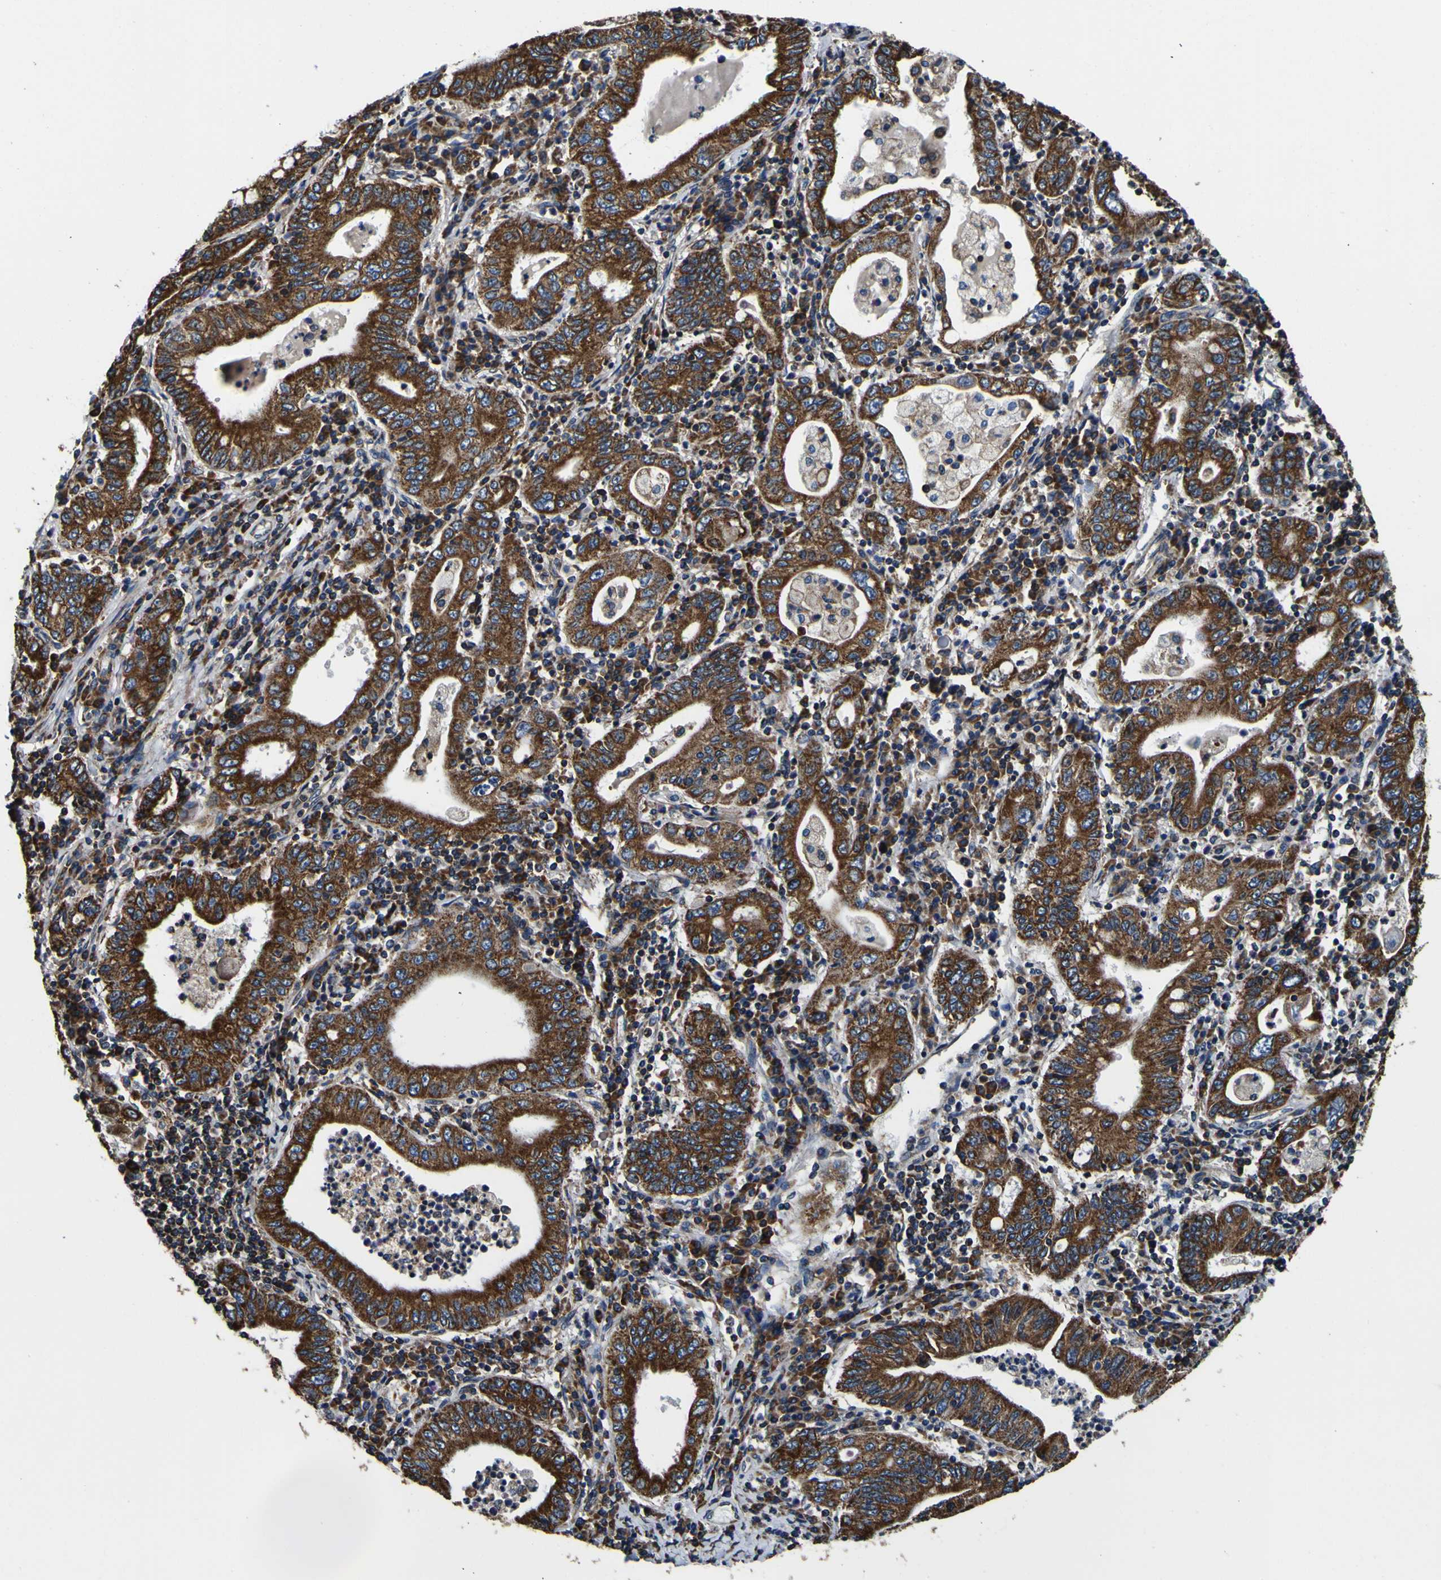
{"staining": {"intensity": "strong", "quantity": ">75%", "location": "cytoplasmic/membranous"}, "tissue": "stomach cancer", "cell_type": "Tumor cells", "image_type": "cancer", "snomed": [{"axis": "morphology", "description": "Normal tissue, NOS"}, {"axis": "morphology", "description": "Adenocarcinoma, NOS"}, {"axis": "topography", "description": "Esophagus"}, {"axis": "topography", "description": "Stomach, upper"}, {"axis": "topography", "description": "Peripheral nerve tissue"}], "caption": "Immunohistochemistry (IHC) of human adenocarcinoma (stomach) shows high levels of strong cytoplasmic/membranous expression in approximately >75% of tumor cells. (DAB = brown stain, brightfield microscopy at high magnification).", "gene": "INPP5A", "patient": {"sex": "male", "age": 62}}